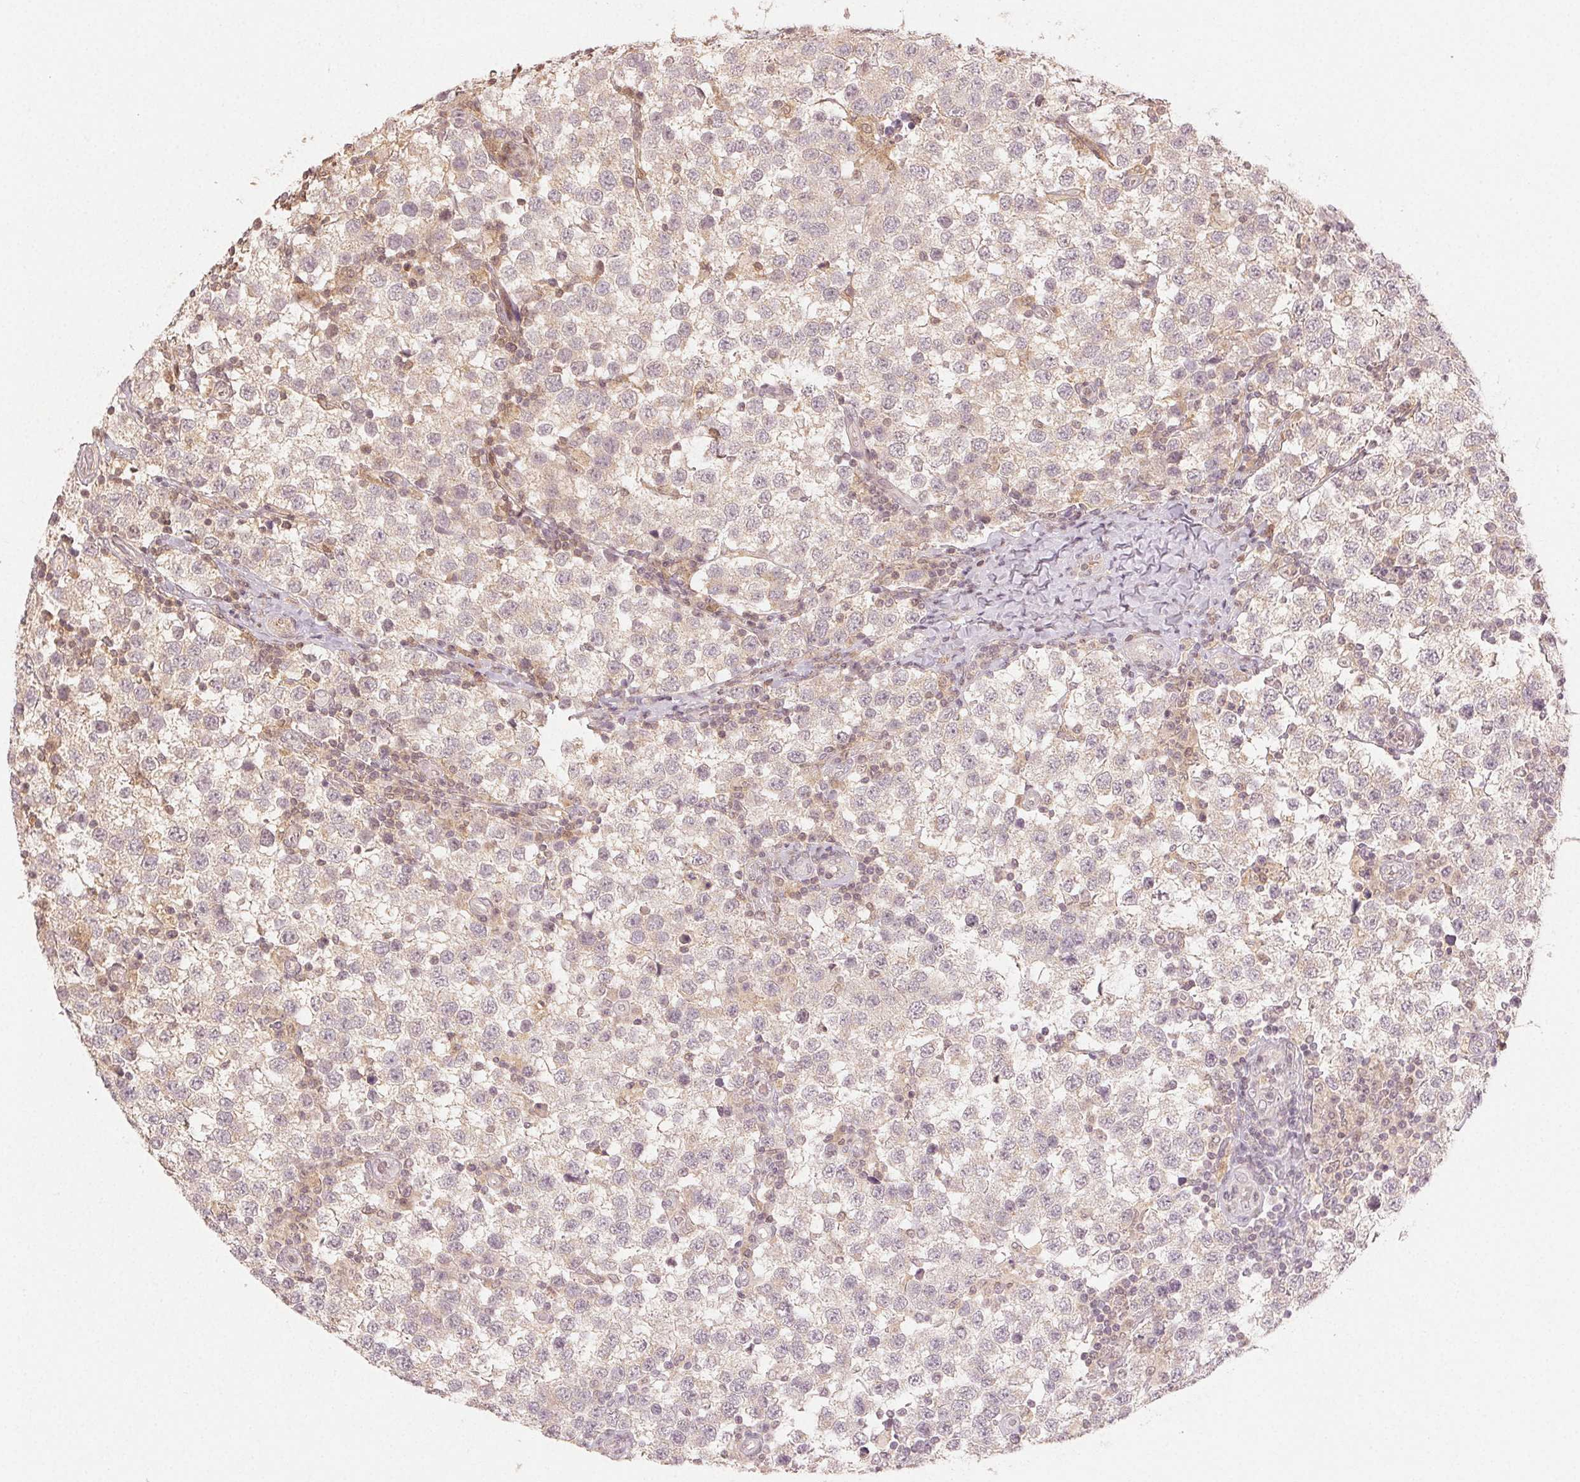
{"staining": {"intensity": "negative", "quantity": "none", "location": "none"}, "tissue": "testis cancer", "cell_type": "Tumor cells", "image_type": "cancer", "snomed": [{"axis": "morphology", "description": "Seminoma, NOS"}, {"axis": "topography", "description": "Testis"}], "caption": "There is no significant positivity in tumor cells of testis cancer.", "gene": "MAPK14", "patient": {"sex": "male", "age": 34}}